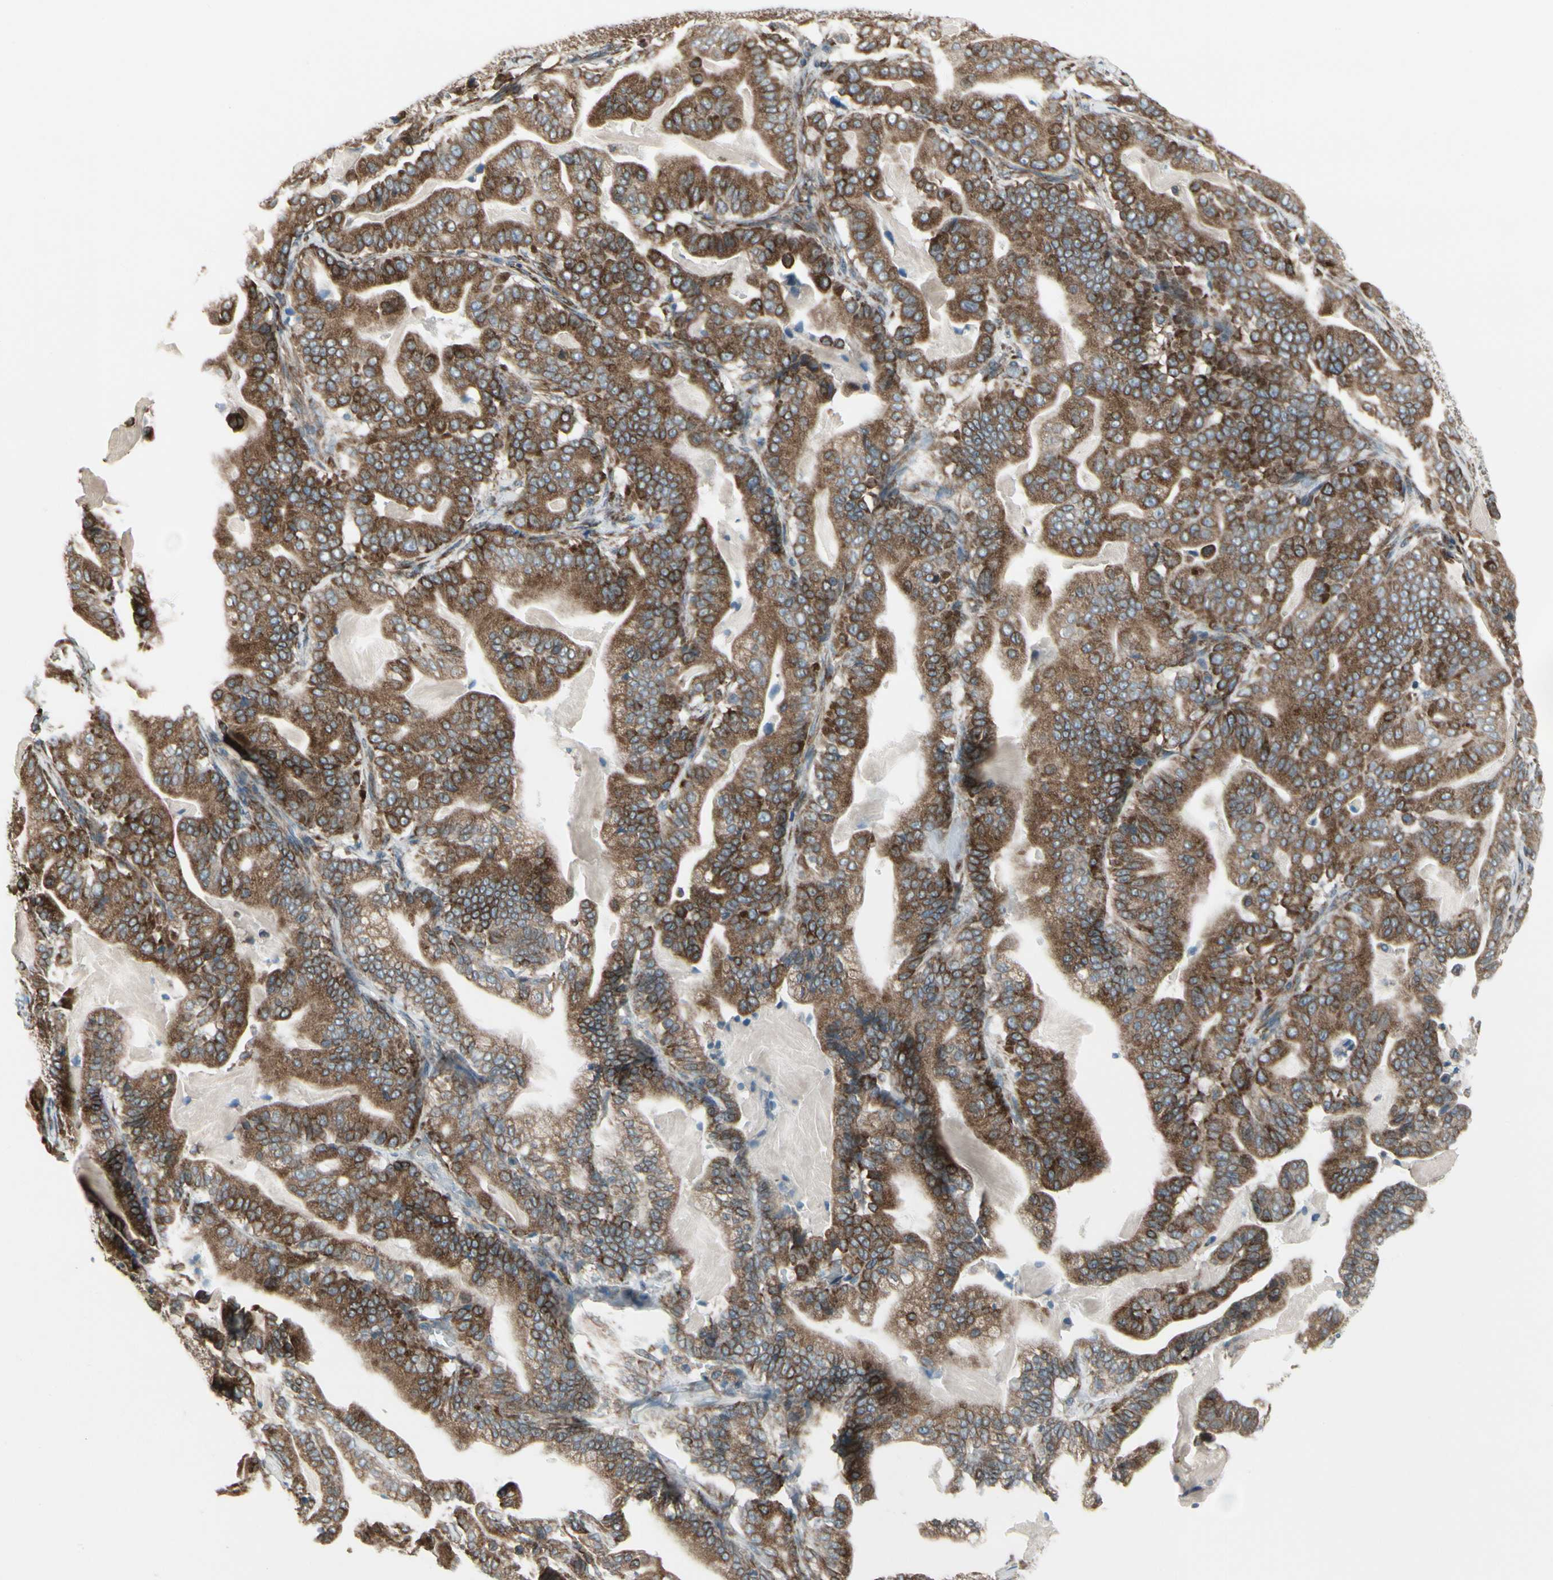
{"staining": {"intensity": "strong", "quantity": ">75%", "location": "cytoplasmic/membranous"}, "tissue": "pancreatic cancer", "cell_type": "Tumor cells", "image_type": "cancer", "snomed": [{"axis": "morphology", "description": "Adenocarcinoma, NOS"}, {"axis": "topography", "description": "Pancreas"}], "caption": "Strong cytoplasmic/membranous protein positivity is present in approximately >75% of tumor cells in adenocarcinoma (pancreatic).", "gene": "FNDC3A", "patient": {"sex": "male", "age": 63}}